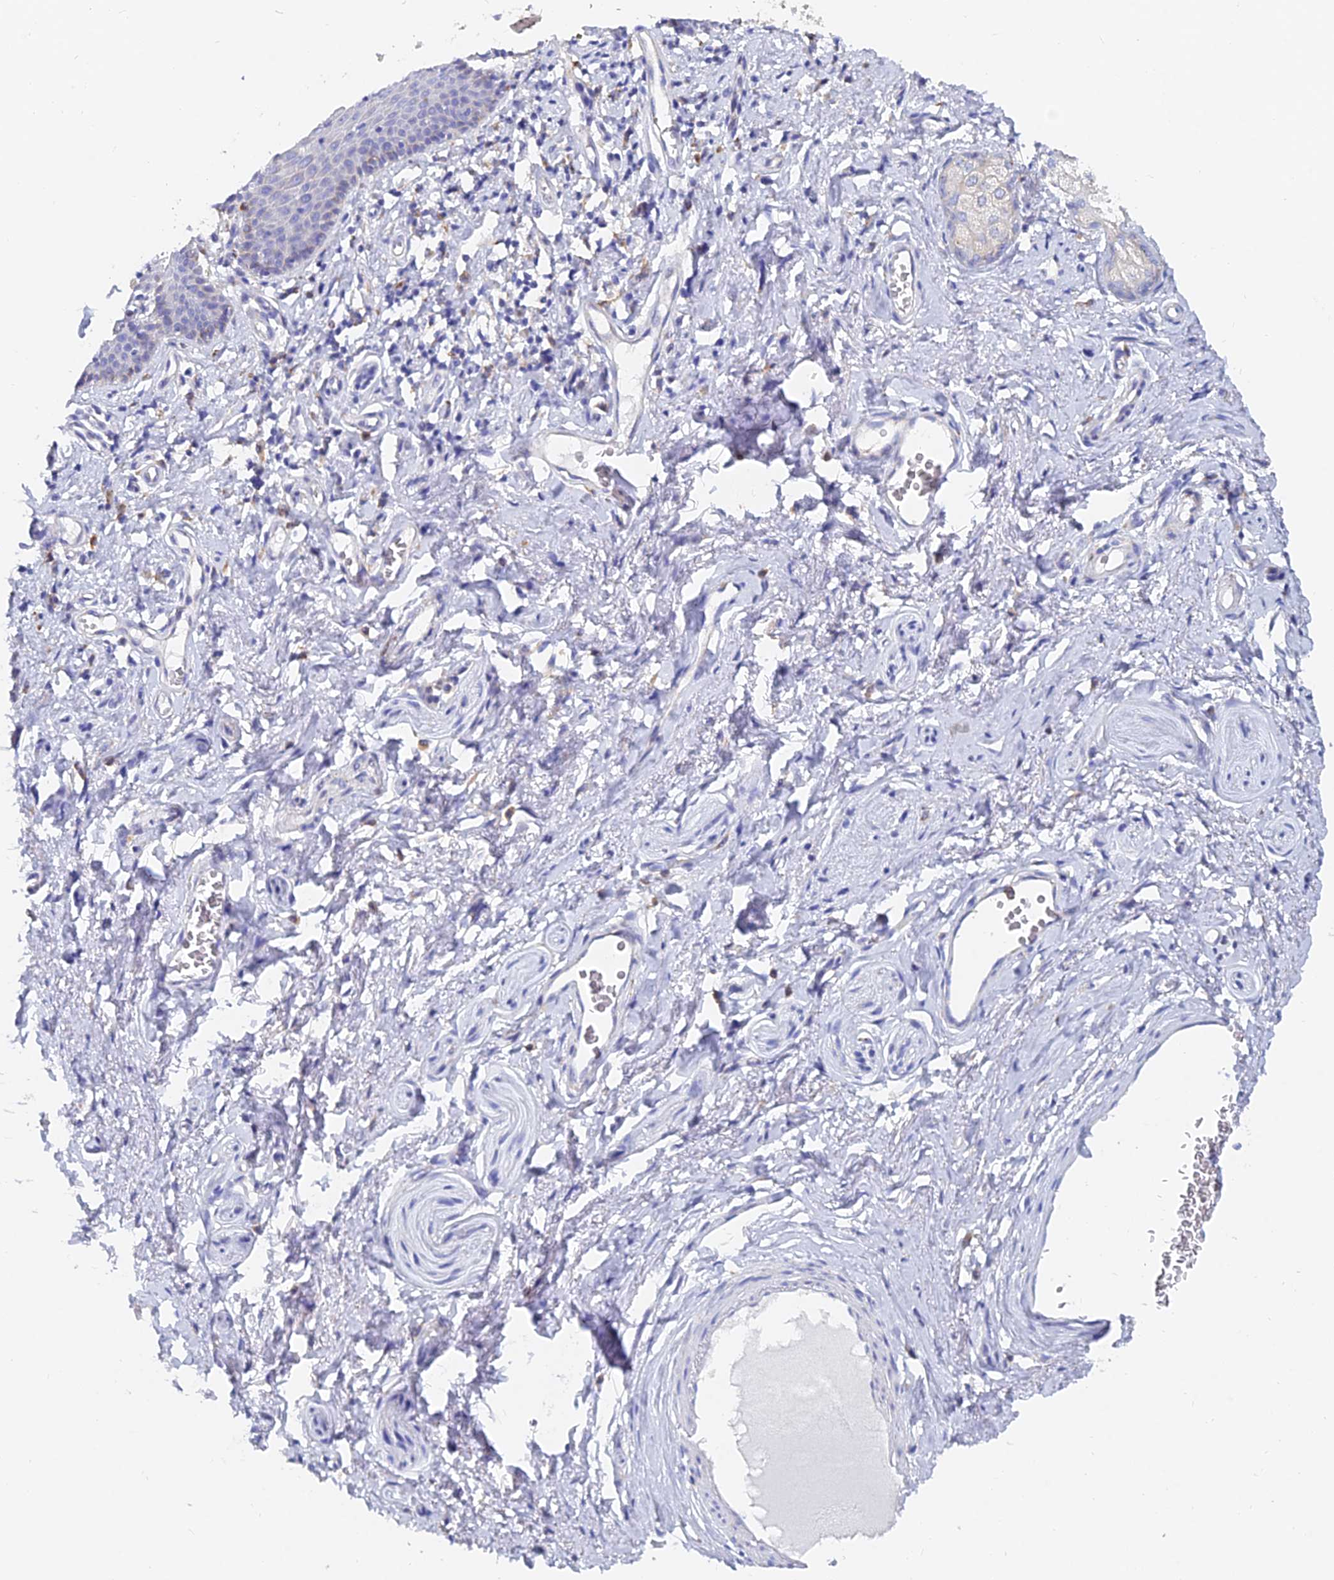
{"staining": {"intensity": "moderate", "quantity": "<25%", "location": "cytoplasmic/membranous"}, "tissue": "skin", "cell_type": "Epidermal cells", "image_type": "normal", "snomed": [{"axis": "morphology", "description": "Normal tissue, NOS"}, {"axis": "topography", "description": "Vulva"}], "caption": "Immunohistochemical staining of unremarkable skin reveals <25% levels of moderate cytoplasmic/membranous protein positivity in approximately <25% of epidermal cells.", "gene": "SPNS1", "patient": {"sex": "female", "age": 66}}